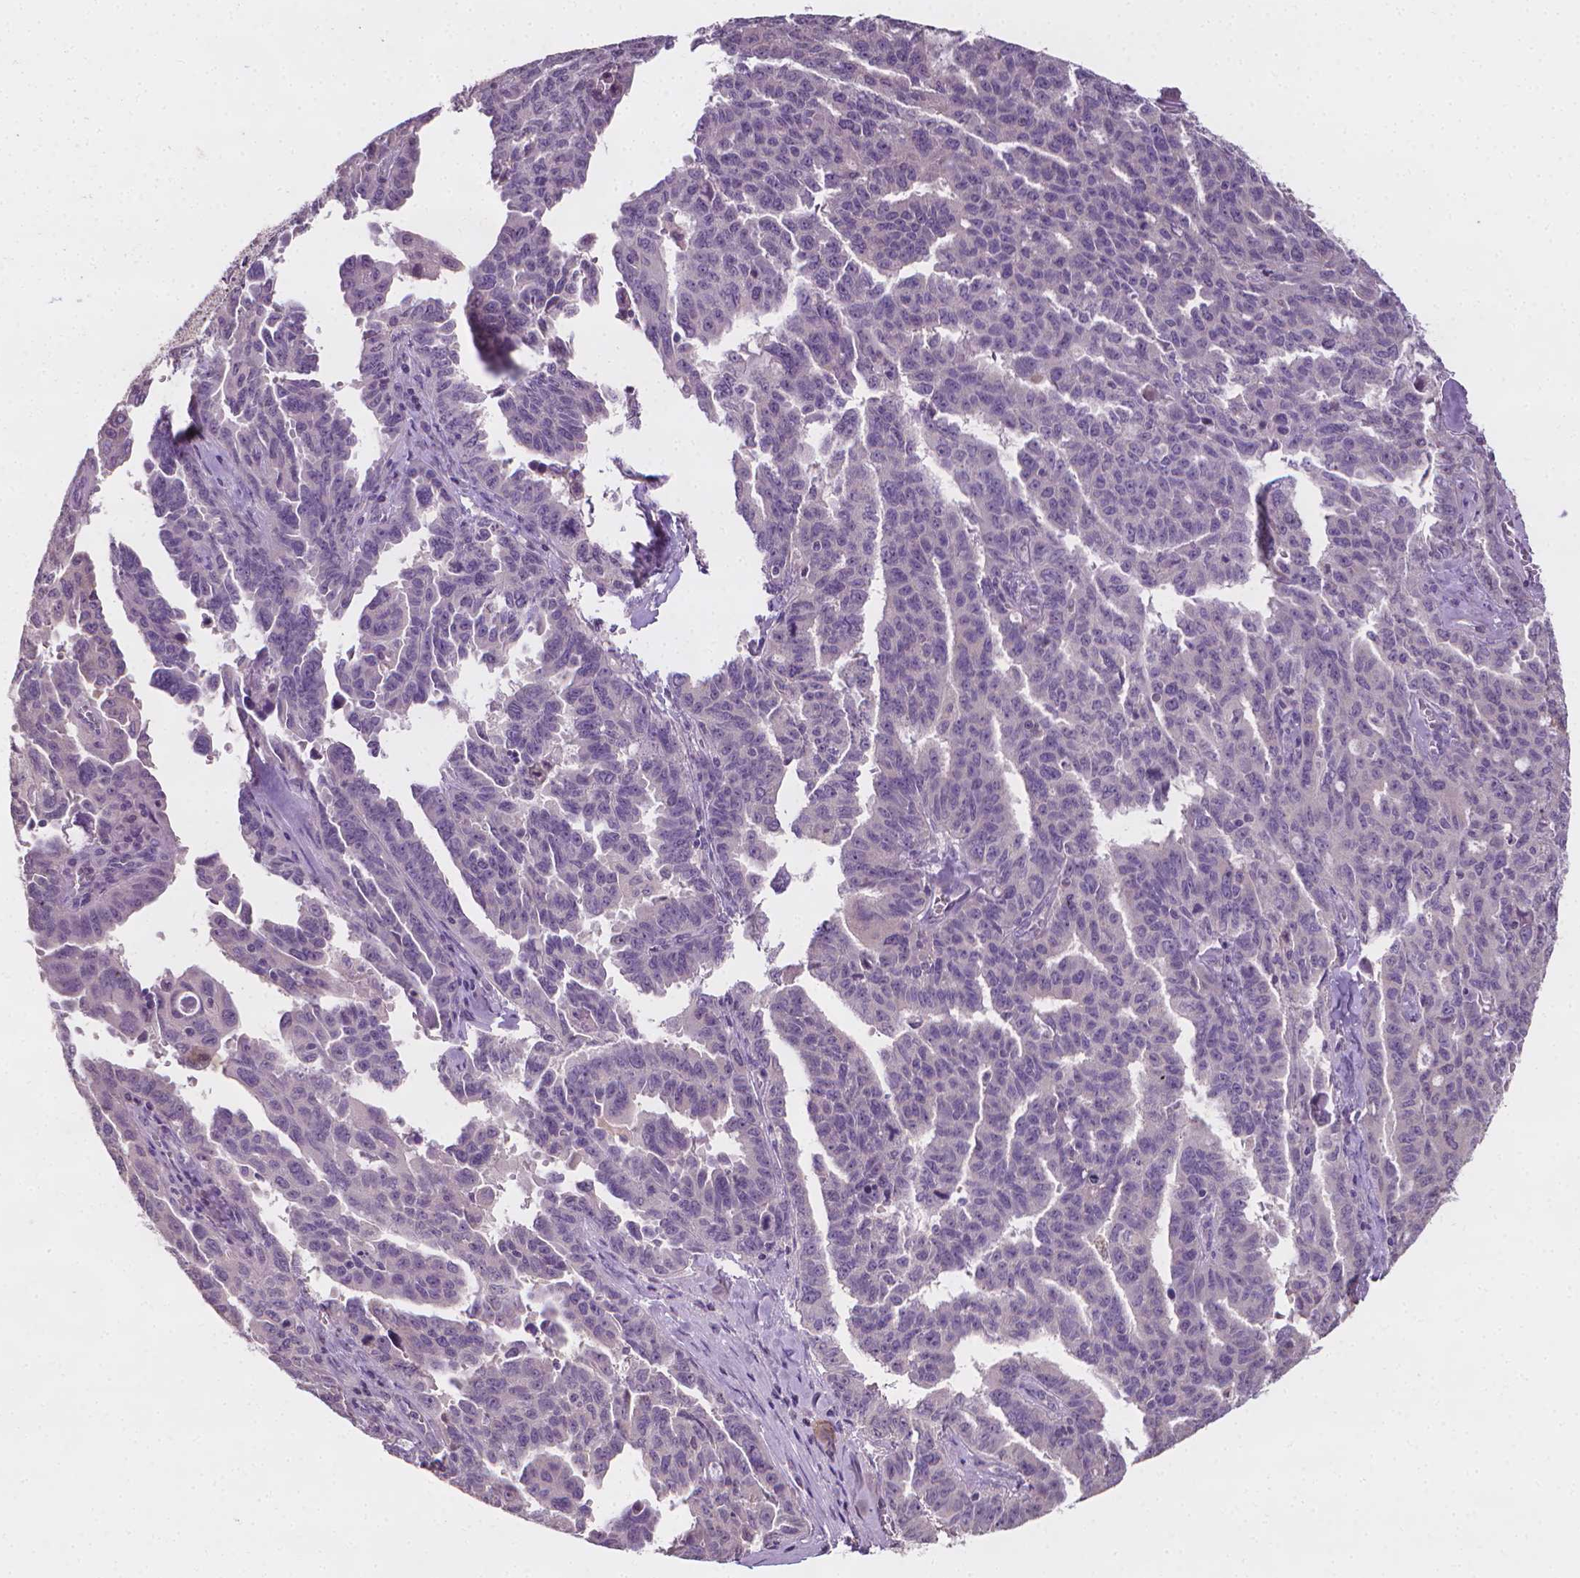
{"staining": {"intensity": "negative", "quantity": "none", "location": "none"}, "tissue": "ovarian cancer", "cell_type": "Tumor cells", "image_type": "cancer", "snomed": [{"axis": "morphology", "description": "Adenocarcinoma, NOS"}, {"axis": "morphology", "description": "Carcinoma, endometroid"}, {"axis": "topography", "description": "Ovary"}], "caption": "Immunohistochemical staining of adenocarcinoma (ovarian) shows no significant positivity in tumor cells.", "gene": "FASN", "patient": {"sex": "female", "age": 72}}